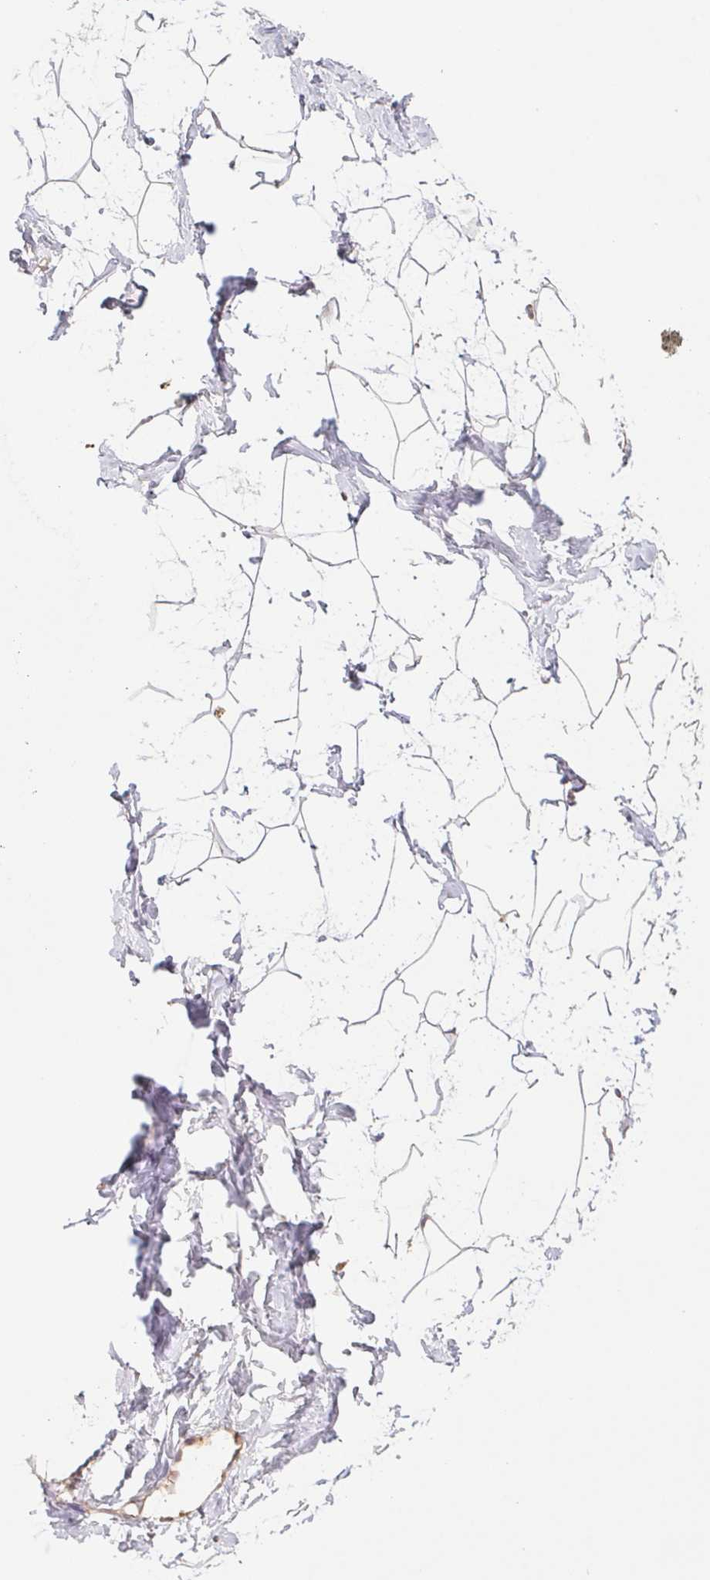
{"staining": {"intensity": "negative", "quantity": "none", "location": "none"}, "tissue": "breast", "cell_type": "Adipocytes", "image_type": "normal", "snomed": [{"axis": "morphology", "description": "Normal tissue, NOS"}, {"axis": "topography", "description": "Breast"}], "caption": "The immunohistochemistry image has no significant positivity in adipocytes of breast.", "gene": "RAB11A", "patient": {"sex": "female", "age": 32}}